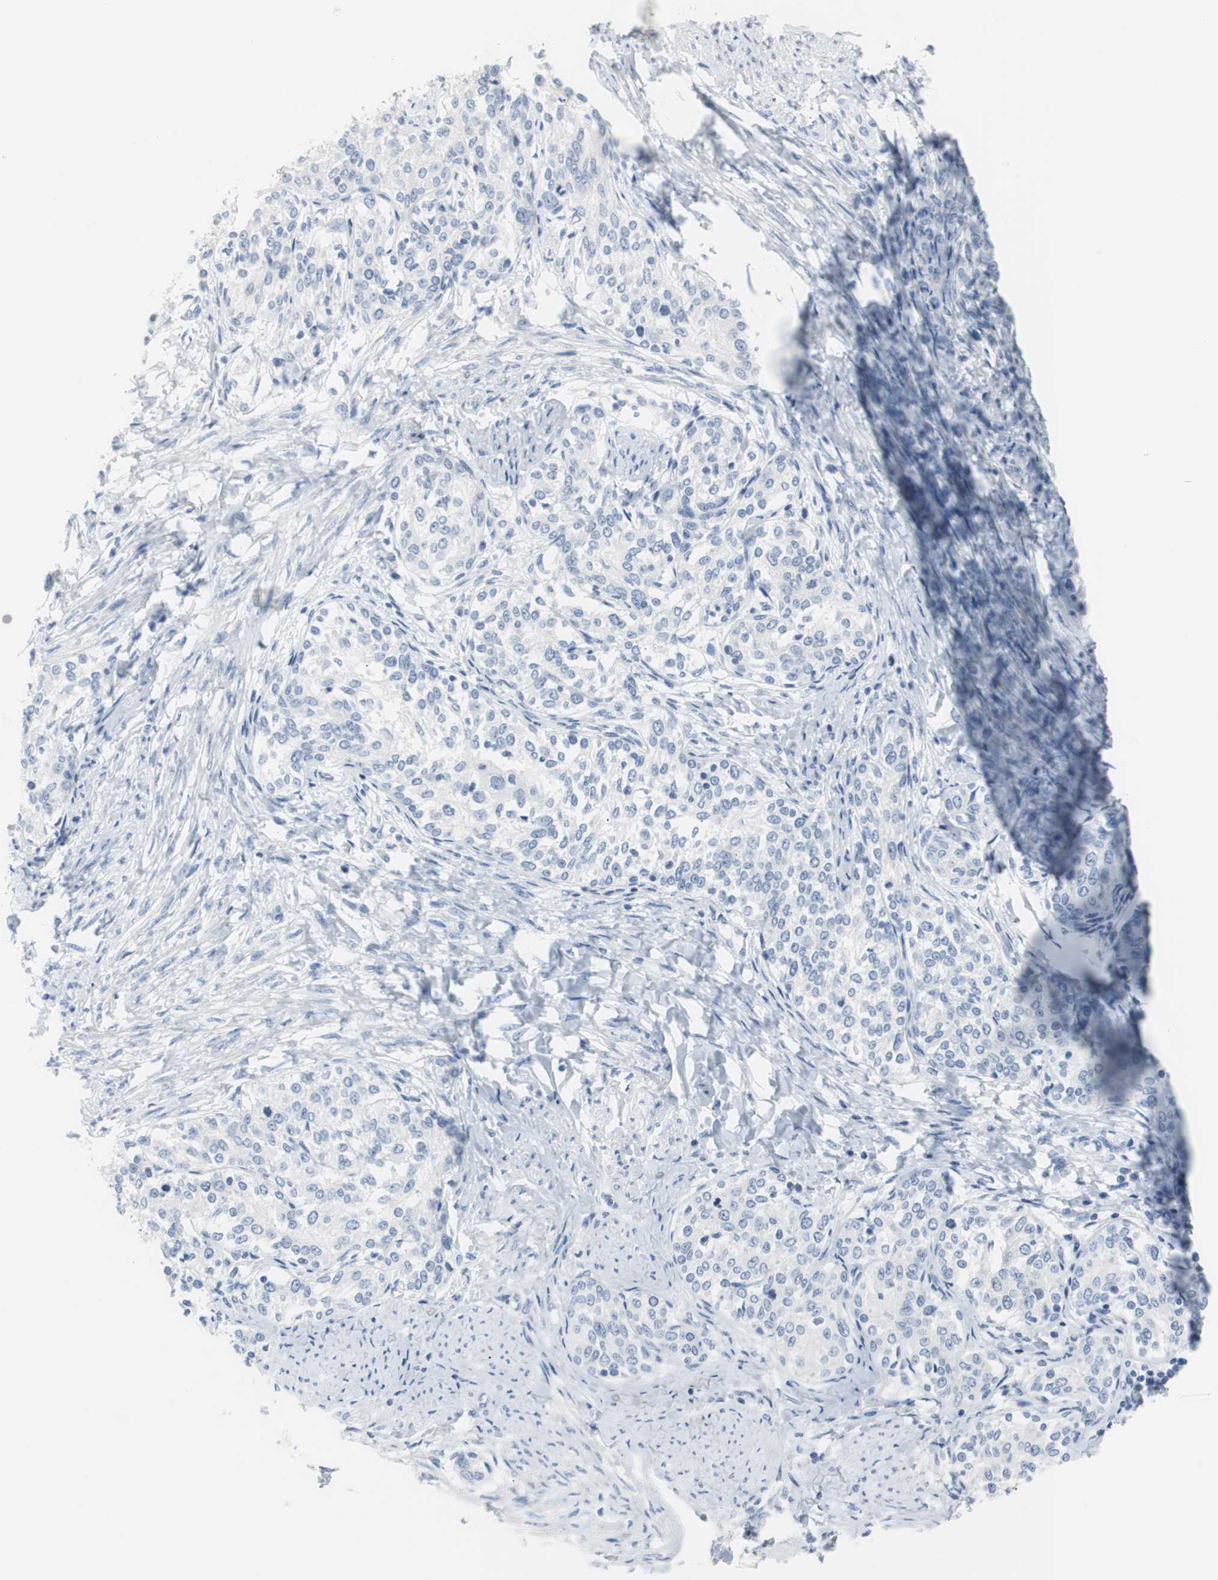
{"staining": {"intensity": "strong", "quantity": "<25%", "location": "cytoplasmic/membranous,nuclear"}, "tissue": "cervical cancer", "cell_type": "Tumor cells", "image_type": "cancer", "snomed": [{"axis": "morphology", "description": "Squamous cell carcinoma, NOS"}, {"axis": "morphology", "description": "Adenocarcinoma, NOS"}, {"axis": "topography", "description": "Cervix"}], "caption": "Cervical adenocarcinoma stained with a brown dye shows strong cytoplasmic/membranous and nuclear positive positivity in about <25% of tumor cells.", "gene": "S100A7", "patient": {"sex": "female", "age": 52}}